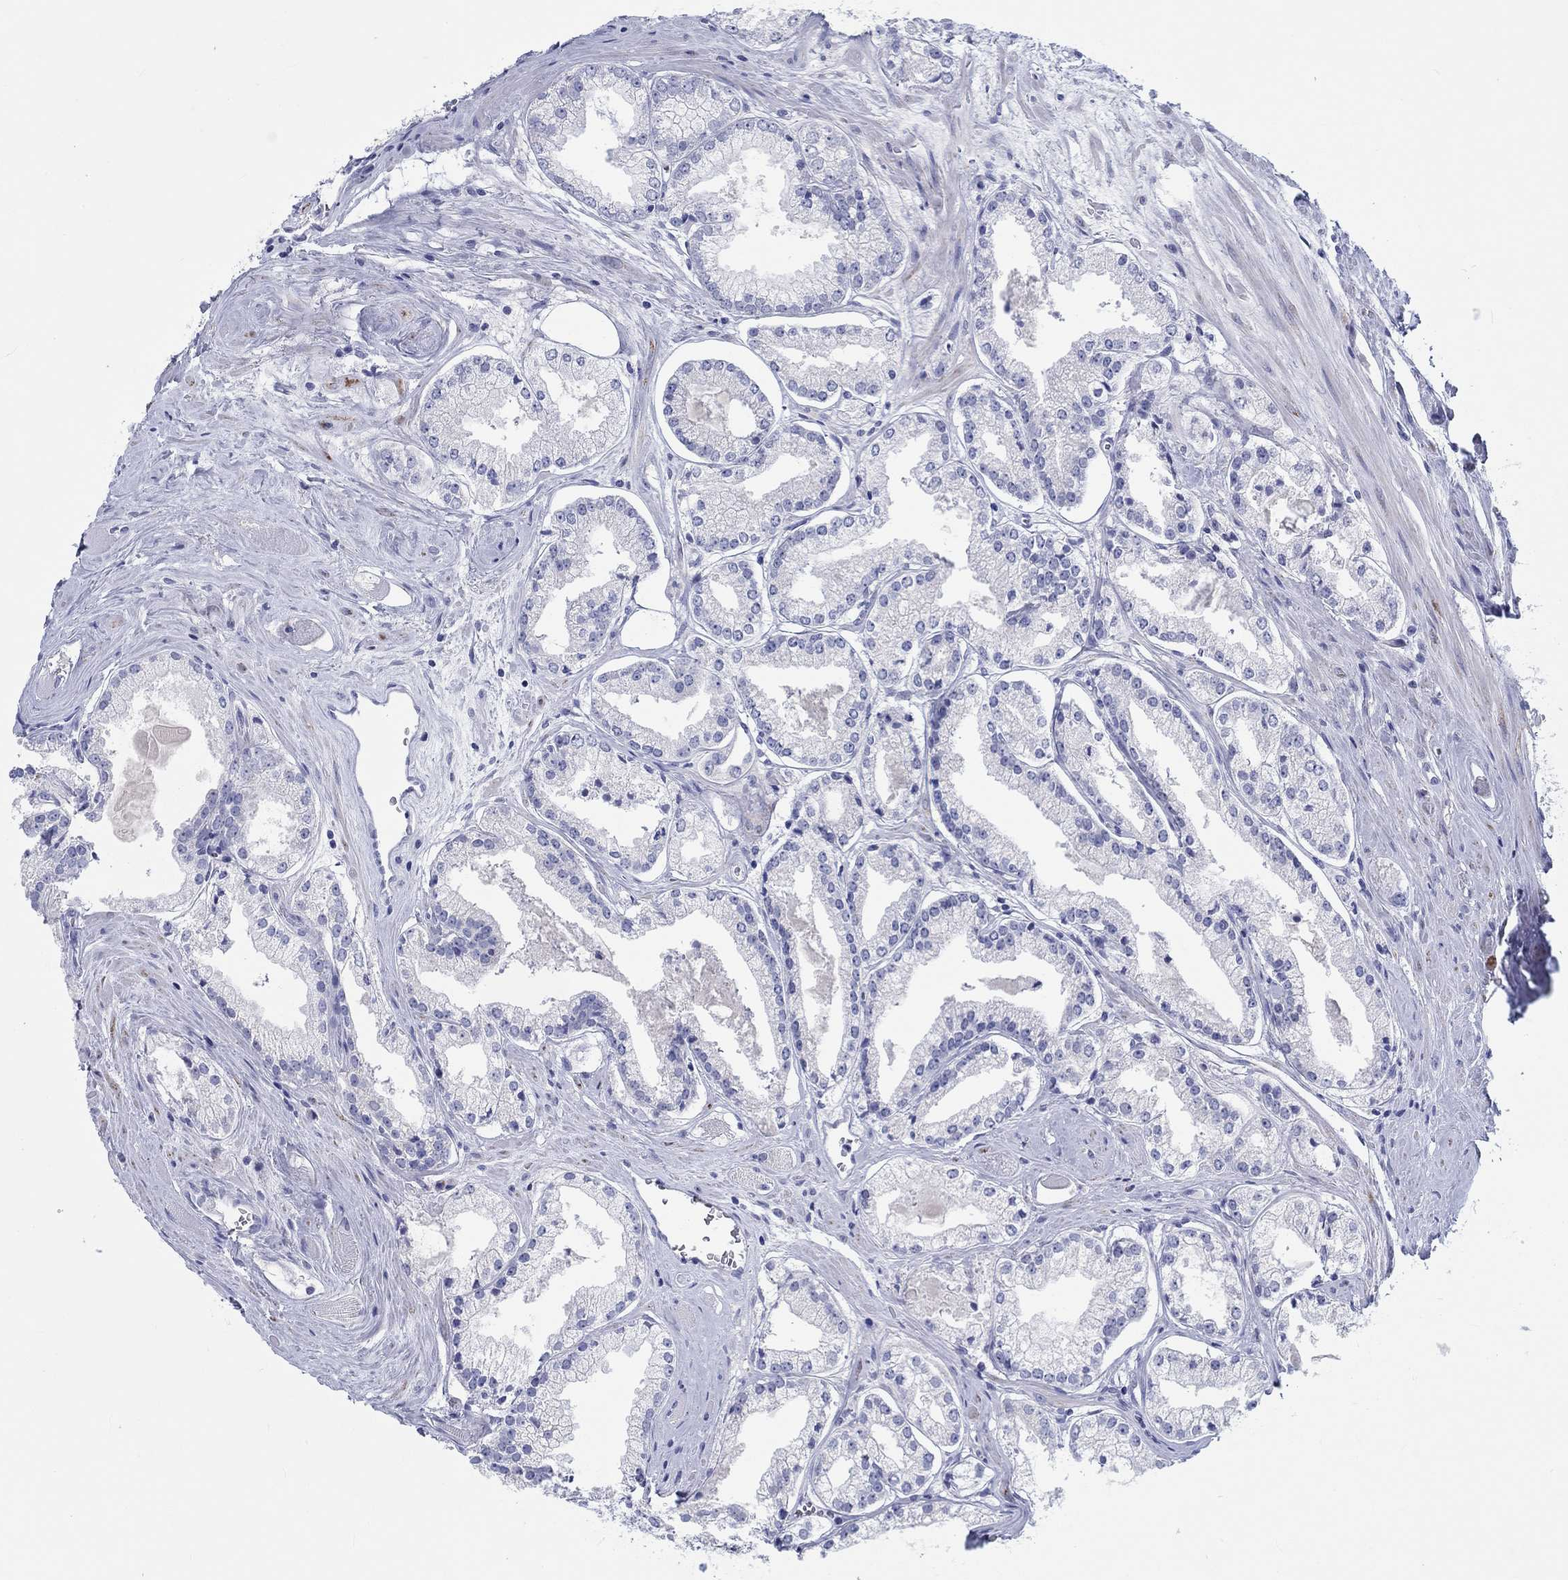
{"staining": {"intensity": "negative", "quantity": "none", "location": "none"}, "tissue": "prostate cancer", "cell_type": "Tumor cells", "image_type": "cancer", "snomed": [{"axis": "morphology", "description": "Adenocarcinoma, NOS"}, {"axis": "topography", "description": "Prostate"}], "caption": "The IHC photomicrograph has no significant expression in tumor cells of prostate cancer (adenocarcinoma) tissue. (DAB (3,3'-diaminobenzidine) immunohistochemistry visualized using brightfield microscopy, high magnification).", "gene": "H1-1", "patient": {"sex": "male", "age": 72}}